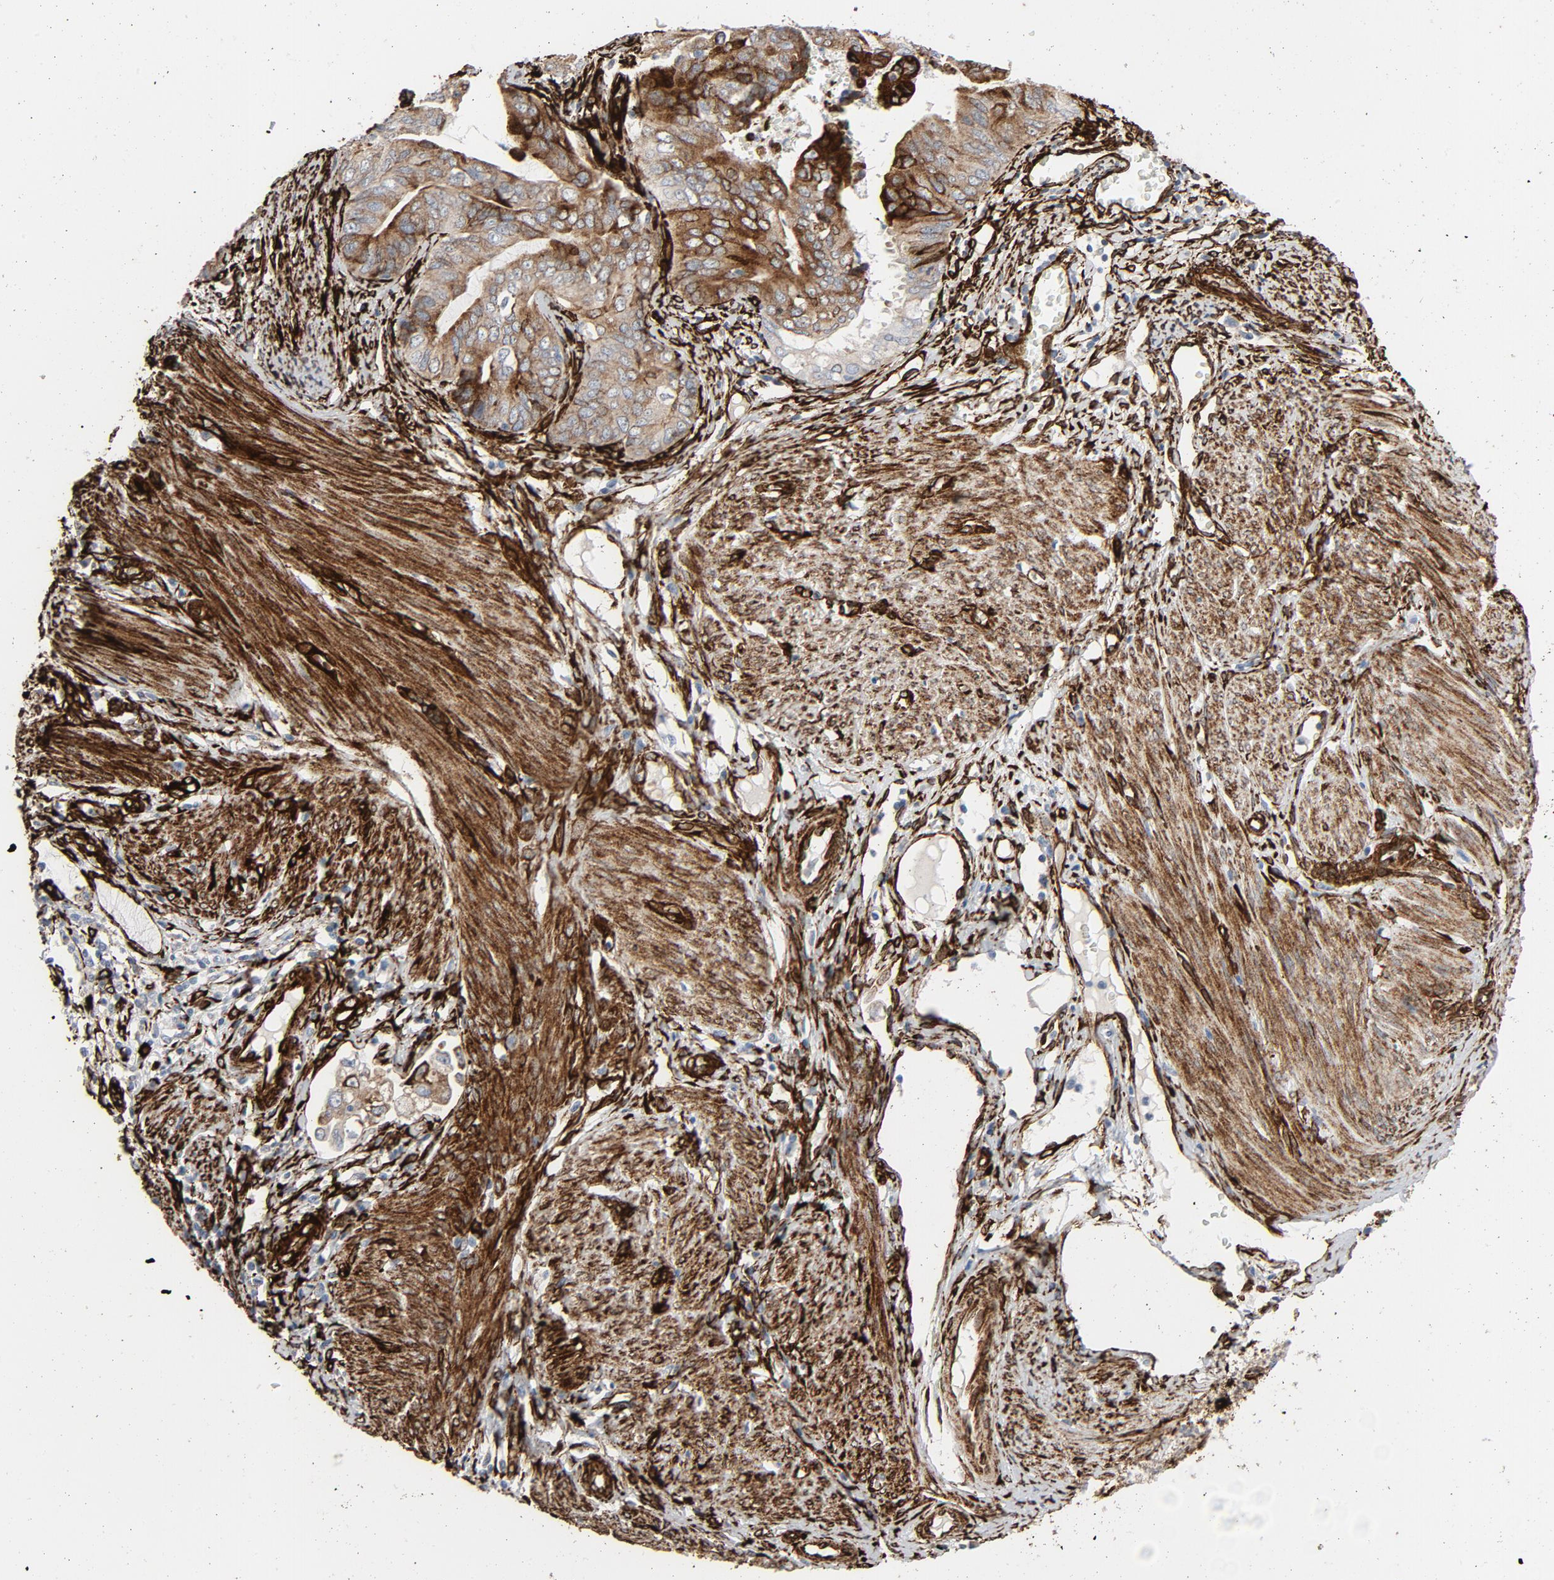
{"staining": {"intensity": "moderate", "quantity": ">75%", "location": "cytoplasmic/membranous"}, "tissue": "endometrial cancer", "cell_type": "Tumor cells", "image_type": "cancer", "snomed": [{"axis": "morphology", "description": "Adenocarcinoma, NOS"}, {"axis": "topography", "description": "Endometrium"}], "caption": "High-power microscopy captured an IHC histopathology image of adenocarcinoma (endometrial), revealing moderate cytoplasmic/membranous expression in about >75% of tumor cells.", "gene": "SERPINH1", "patient": {"sex": "female", "age": 53}}